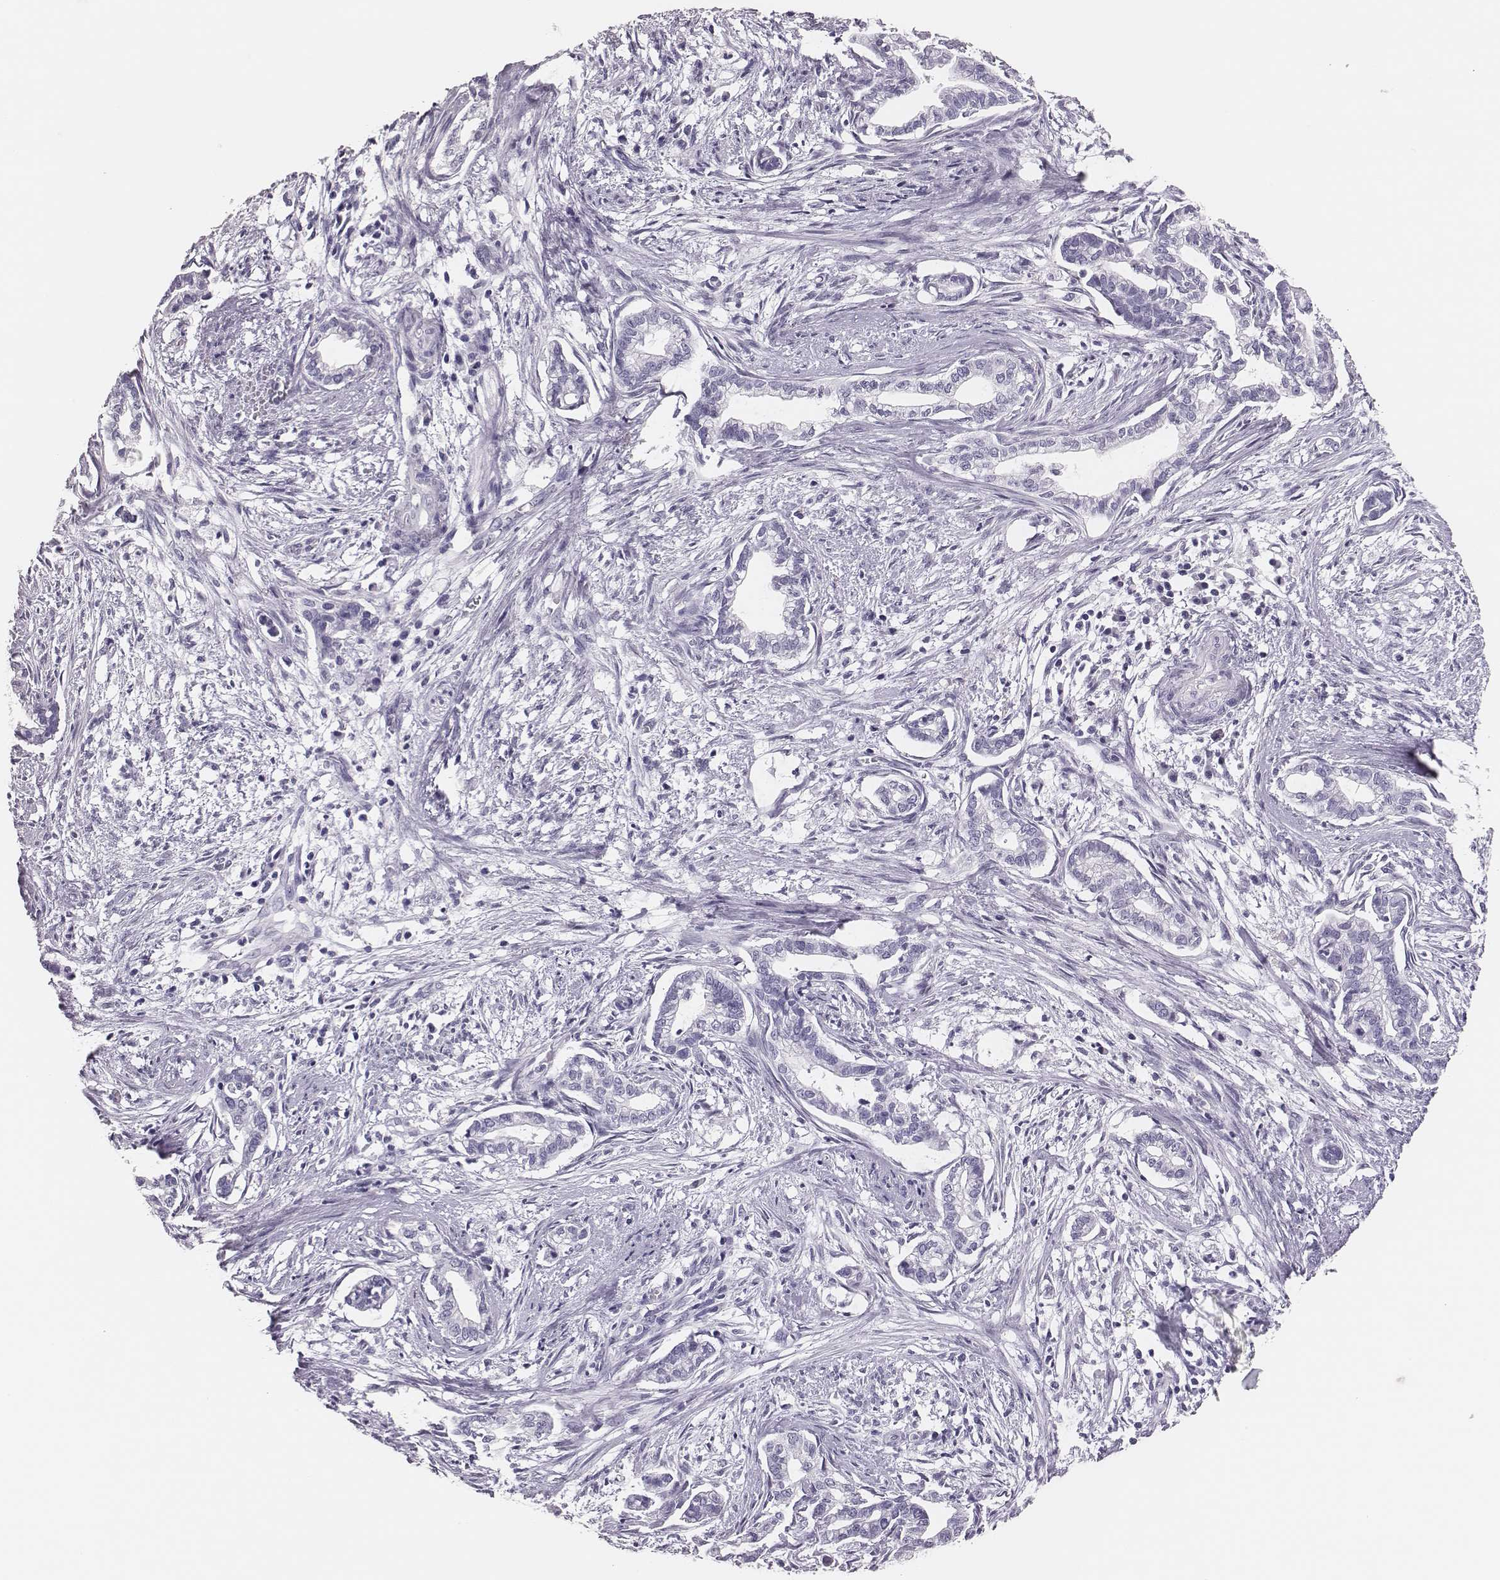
{"staining": {"intensity": "negative", "quantity": "none", "location": "none"}, "tissue": "cervical cancer", "cell_type": "Tumor cells", "image_type": "cancer", "snomed": [{"axis": "morphology", "description": "Adenocarcinoma, NOS"}, {"axis": "topography", "description": "Cervix"}], "caption": "IHC image of human cervical cancer (adenocarcinoma) stained for a protein (brown), which exhibits no positivity in tumor cells. (DAB (3,3'-diaminobenzidine) IHC visualized using brightfield microscopy, high magnification).", "gene": "H1-6", "patient": {"sex": "female", "age": 62}}